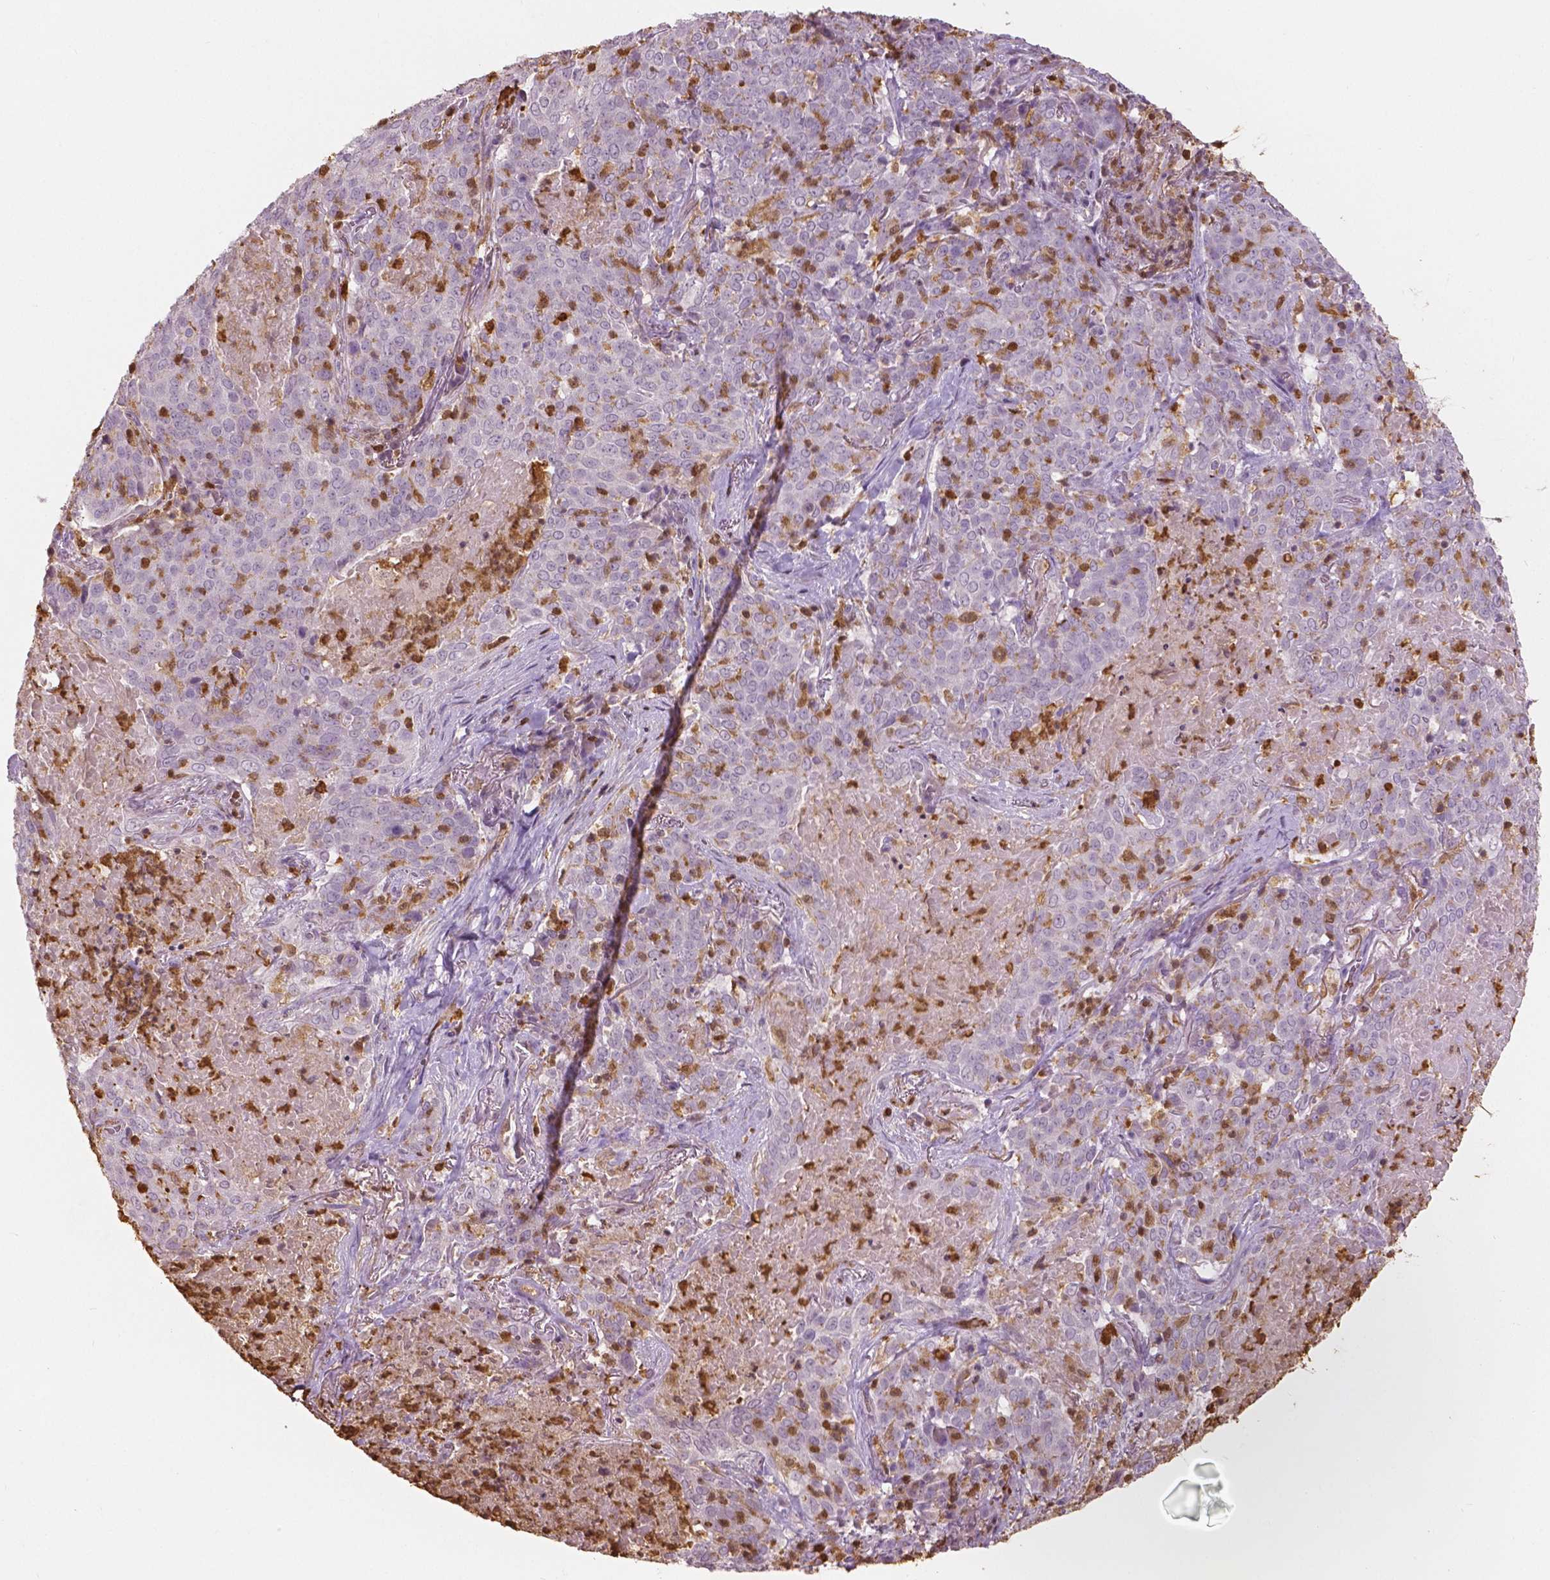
{"staining": {"intensity": "negative", "quantity": "none", "location": "none"}, "tissue": "lung cancer", "cell_type": "Tumor cells", "image_type": "cancer", "snomed": [{"axis": "morphology", "description": "Squamous cell carcinoma, NOS"}, {"axis": "topography", "description": "Lung"}], "caption": "This is an immunohistochemistry photomicrograph of human lung squamous cell carcinoma. There is no staining in tumor cells.", "gene": "S100A4", "patient": {"sex": "male", "age": 82}}